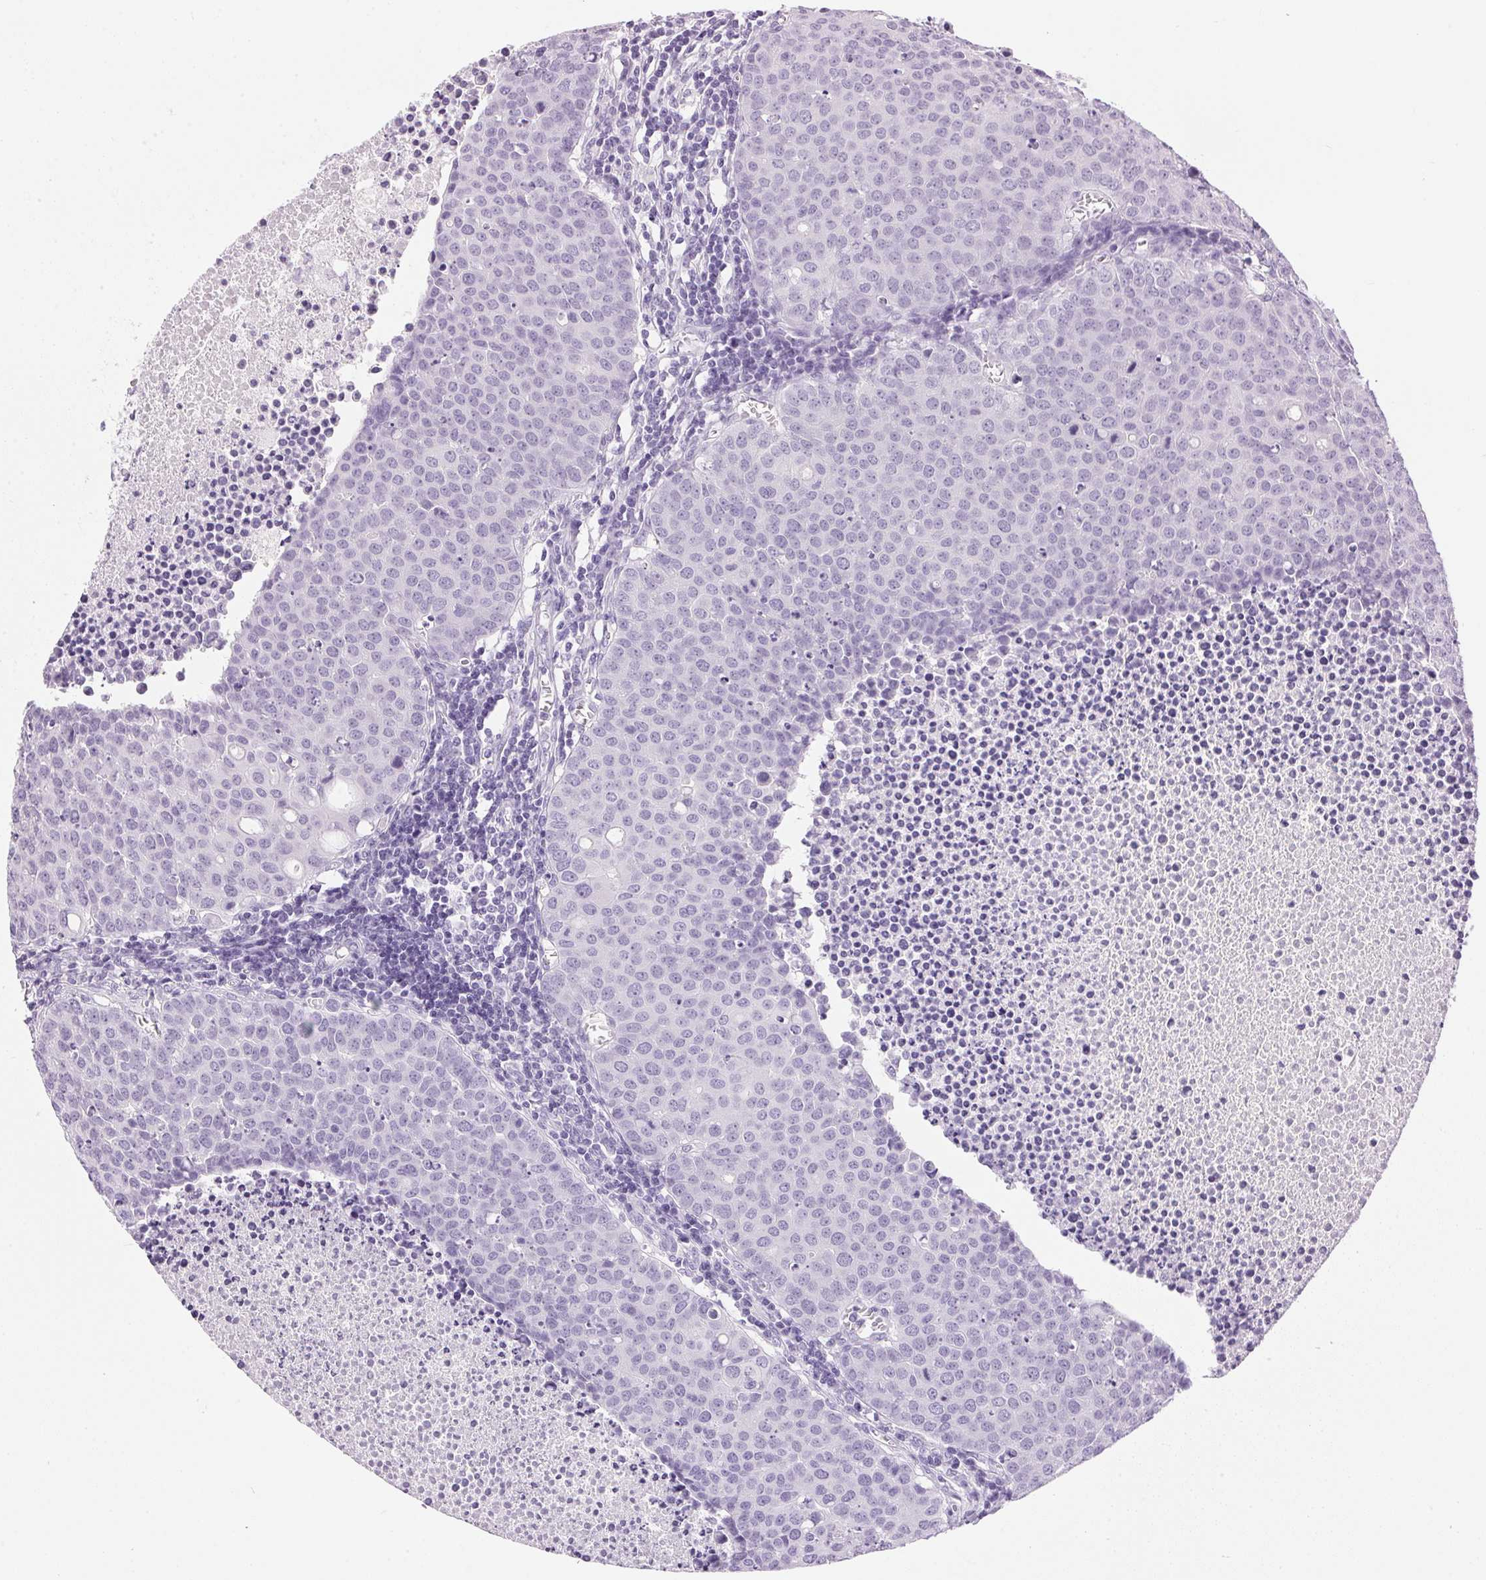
{"staining": {"intensity": "negative", "quantity": "none", "location": "none"}, "tissue": "carcinoid", "cell_type": "Tumor cells", "image_type": "cancer", "snomed": [{"axis": "morphology", "description": "Carcinoid, malignant, NOS"}, {"axis": "topography", "description": "Colon"}], "caption": "This is an immunohistochemistry image of carcinoid (malignant). There is no positivity in tumor cells.", "gene": "SP7", "patient": {"sex": "male", "age": 81}}